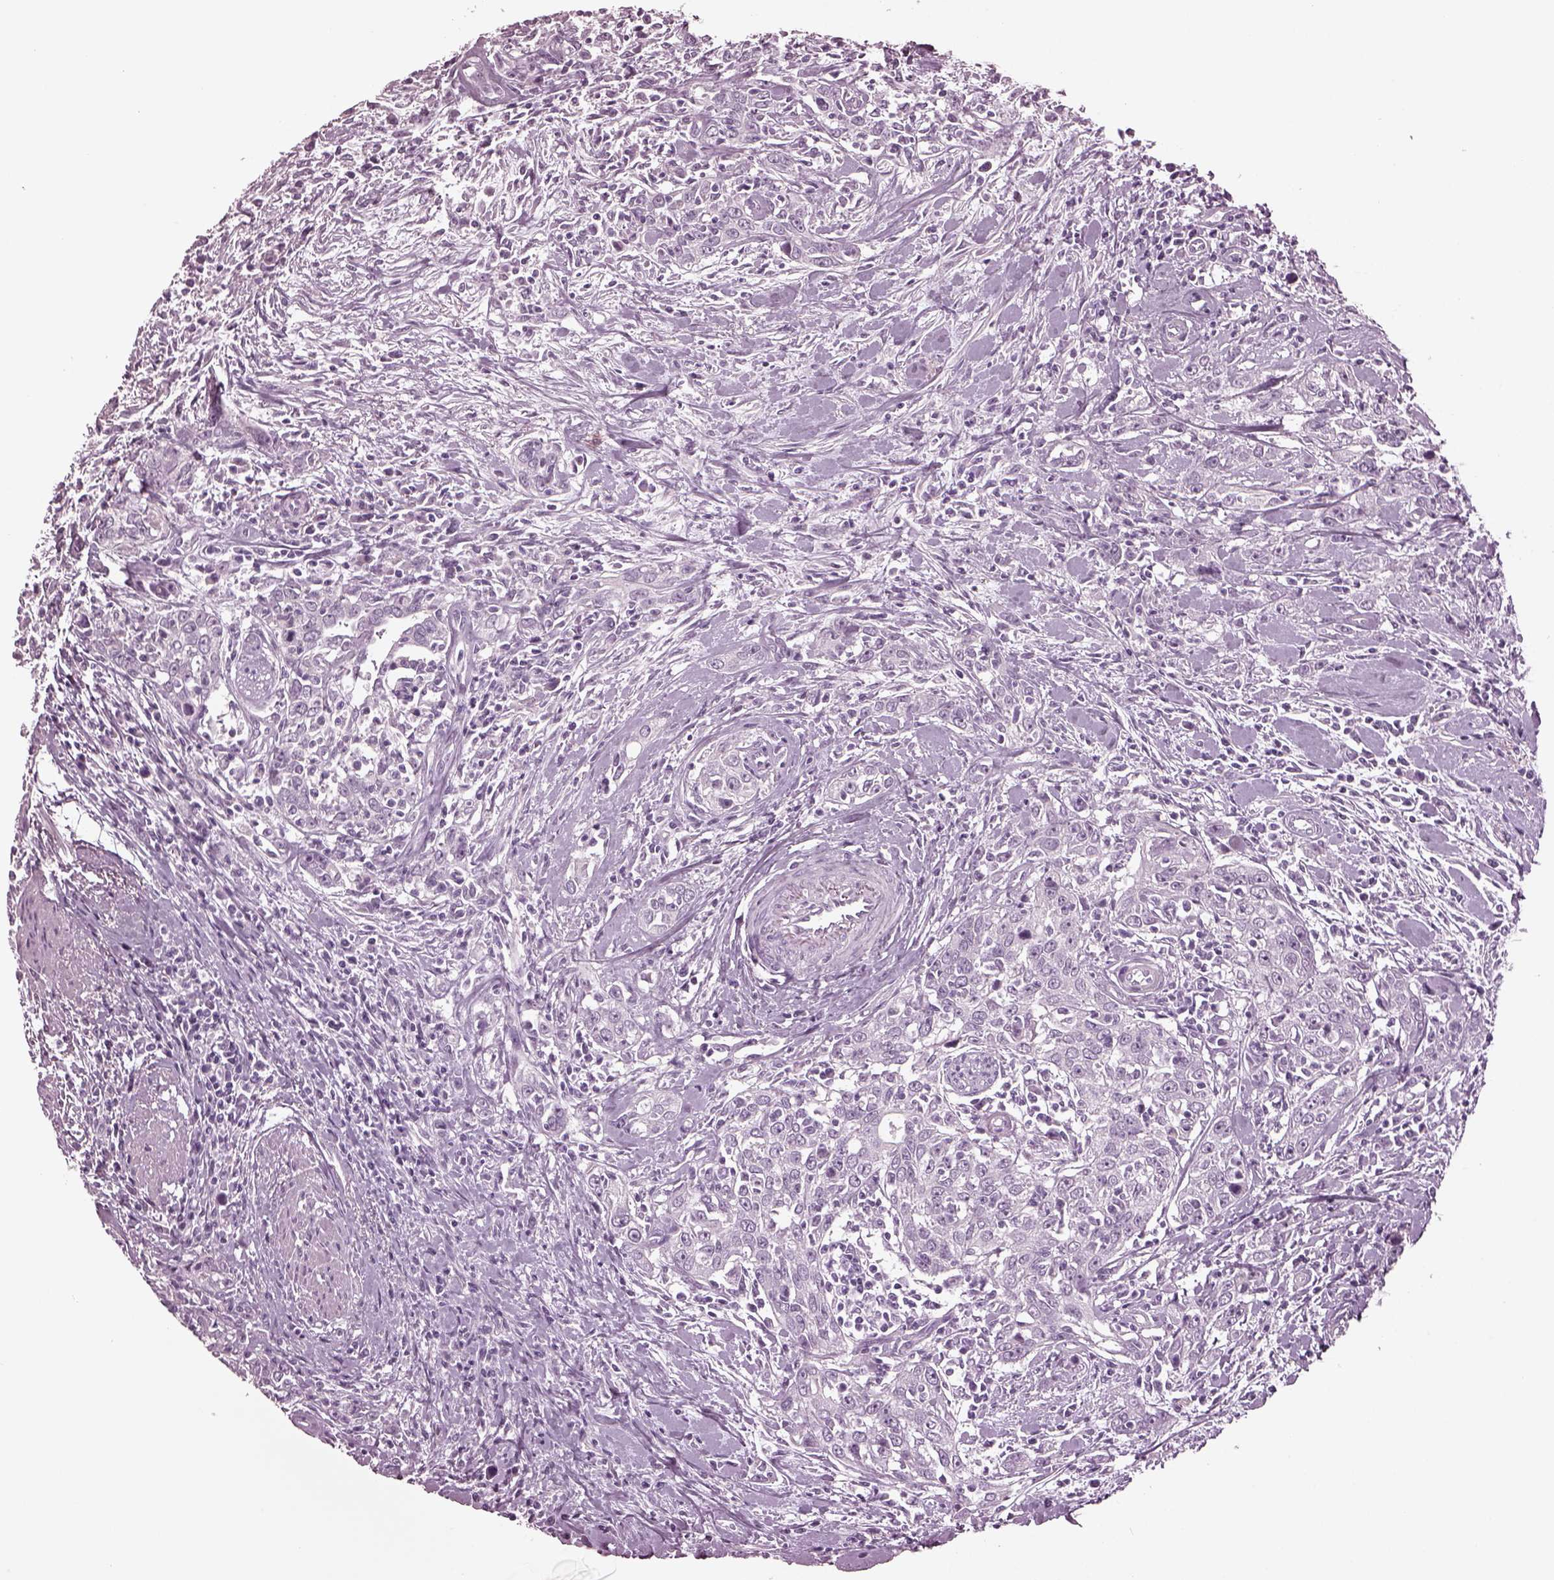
{"staining": {"intensity": "negative", "quantity": "none", "location": "none"}, "tissue": "urothelial cancer", "cell_type": "Tumor cells", "image_type": "cancer", "snomed": [{"axis": "morphology", "description": "Urothelial carcinoma, High grade"}, {"axis": "topography", "description": "Urinary bladder"}], "caption": "Urothelial cancer stained for a protein using immunohistochemistry (IHC) demonstrates no expression tumor cells.", "gene": "MIB2", "patient": {"sex": "male", "age": 83}}